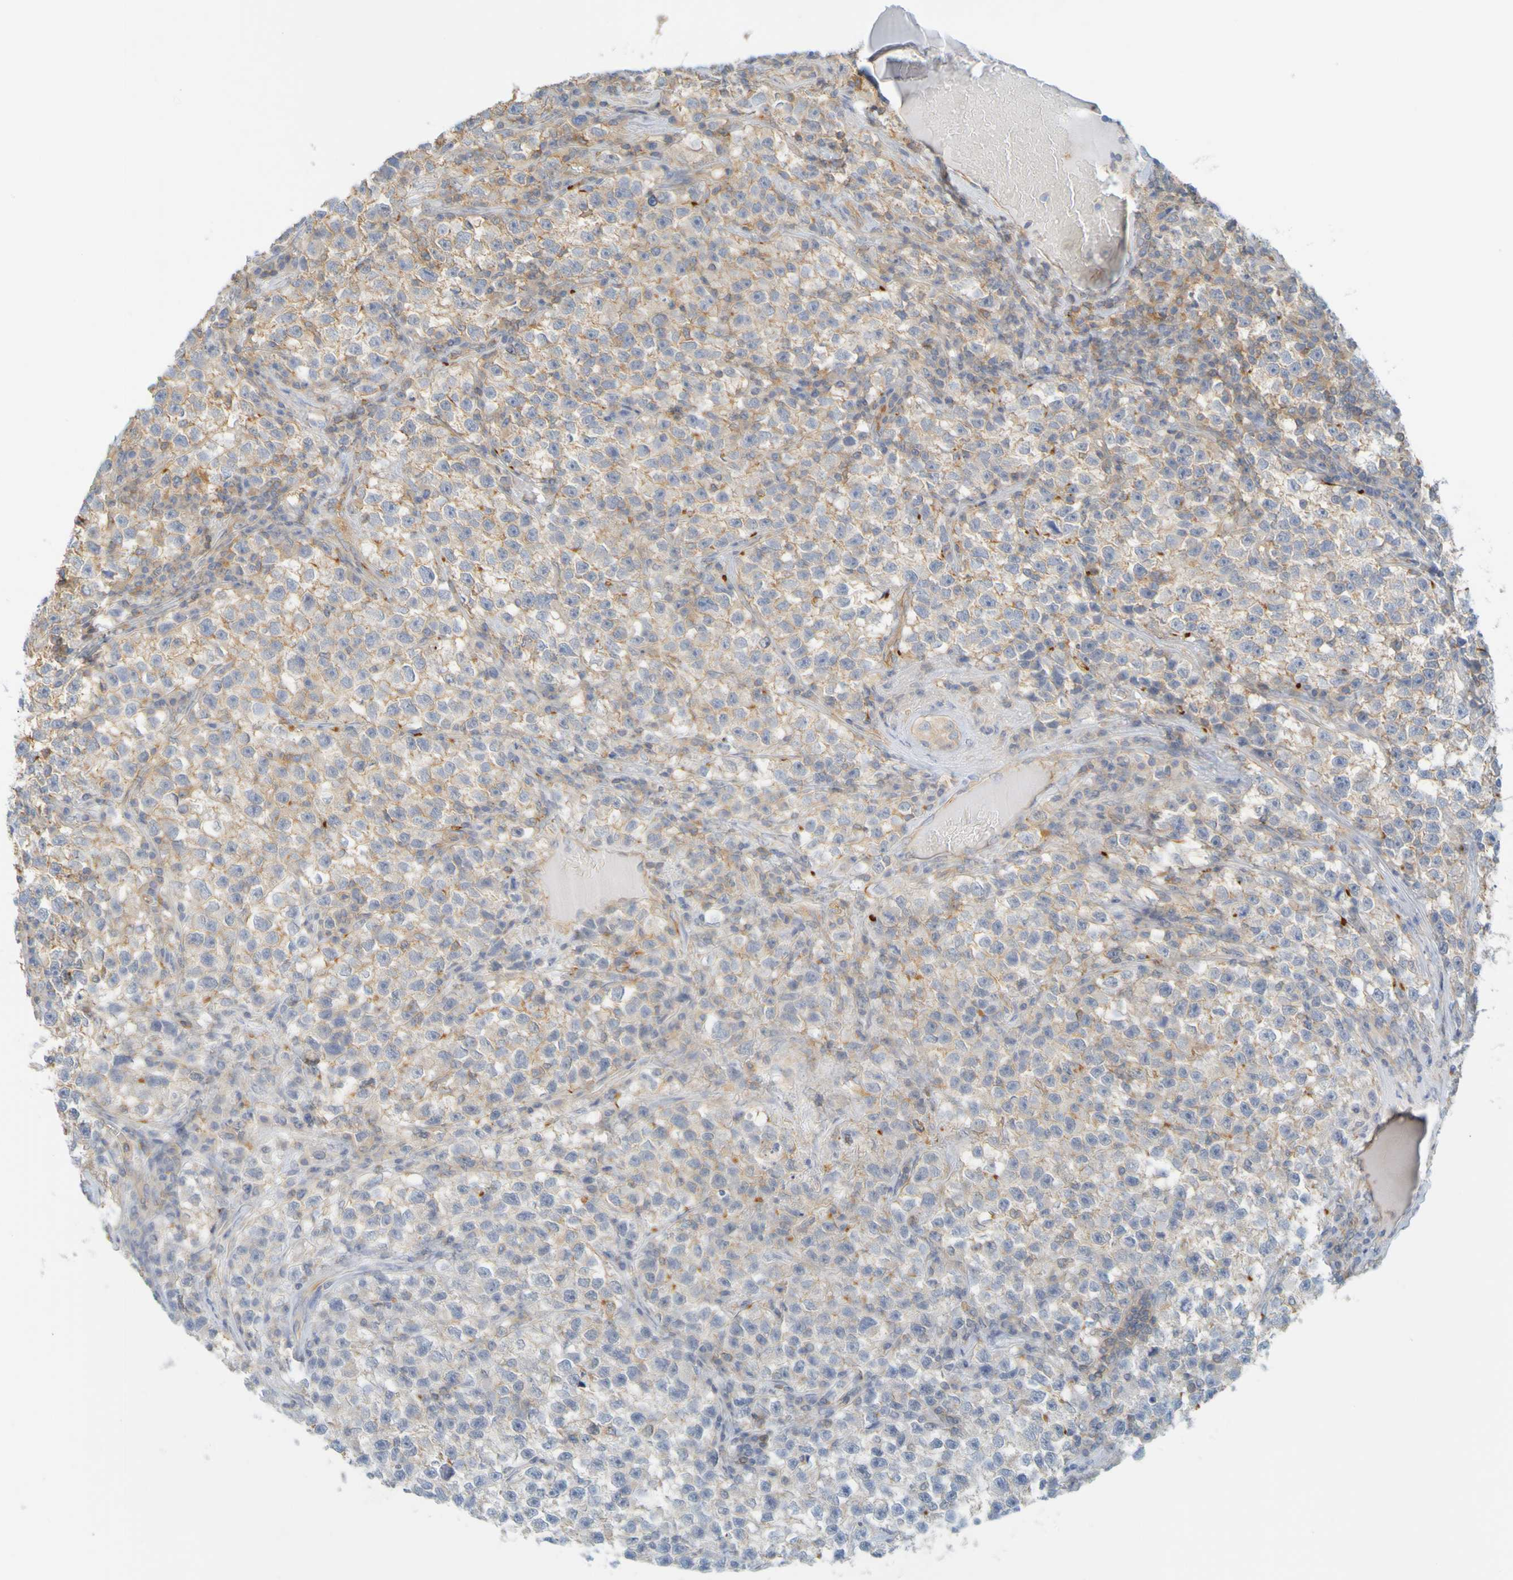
{"staining": {"intensity": "moderate", "quantity": "25%-75%", "location": "cytoplasmic/membranous"}, "tissue": "testis cancer", "cell_type": "Tumor cells", "image_type": "cancer", "snomed": [{"axis": "morphology", "description": "Seminoma, NOS"}, {"axis": "topography", "description": "Testis"}], "caption": "High-magnification brightfield microscopy of testis cancer (seminoma) stained with DAB (3,3'-diaminobenzidine) (brown) and counterstained with hematoxylin (blue). tumor cells exhibit moderate cytoplasmic/membranous expression is seen in about25%-75% of cells. Nuclei are stained in blue.", "gene": "APPL1", "patient": {"sex": "male", "age": 22}}